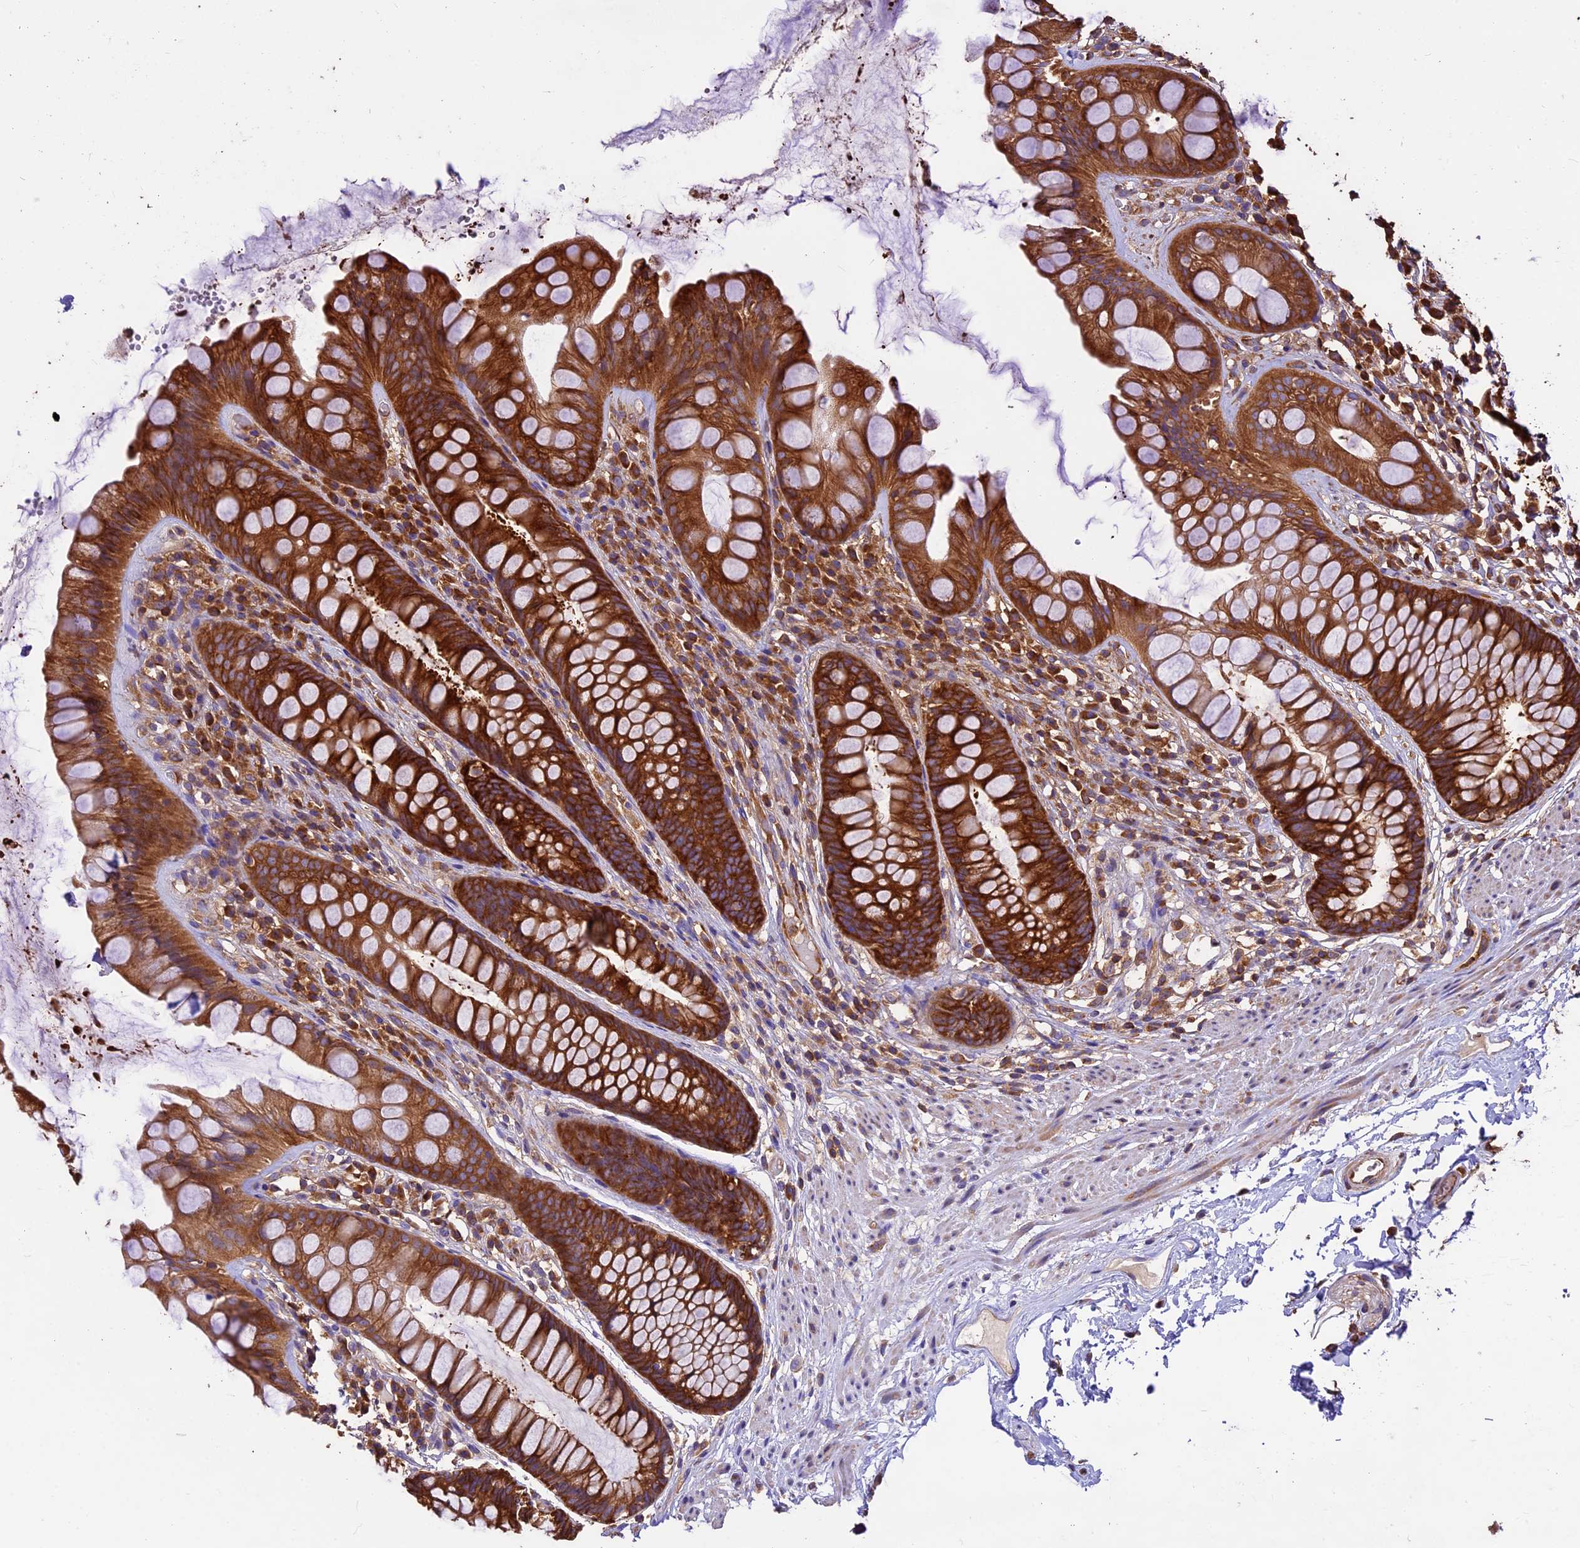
{"staining": {"intensity": "strong", "quantity": ">75%", "location": "cytoplasmic/membranous"}, "tissue": "rectum", "cell_type": "Glandular cells", "image_type": "normal", "snomed": [{"axis": "morphology", "description": "Normal tissue, NOS"}, {"axis": "topography", "description": "Rectum"}], "caption": "Immunohistochemistry (IHC) (DAB) staining of unremarkable rectum shows strong cytoplasmic/membranous protein staining in about >75% of glandular cells. The staining is performed using DAB brown chromogen to label protein expression. The nuclei are counter-stained blue using hematoxylin.", "gene": "KARS1", "patient": {"sex": "male", "age": 74}}